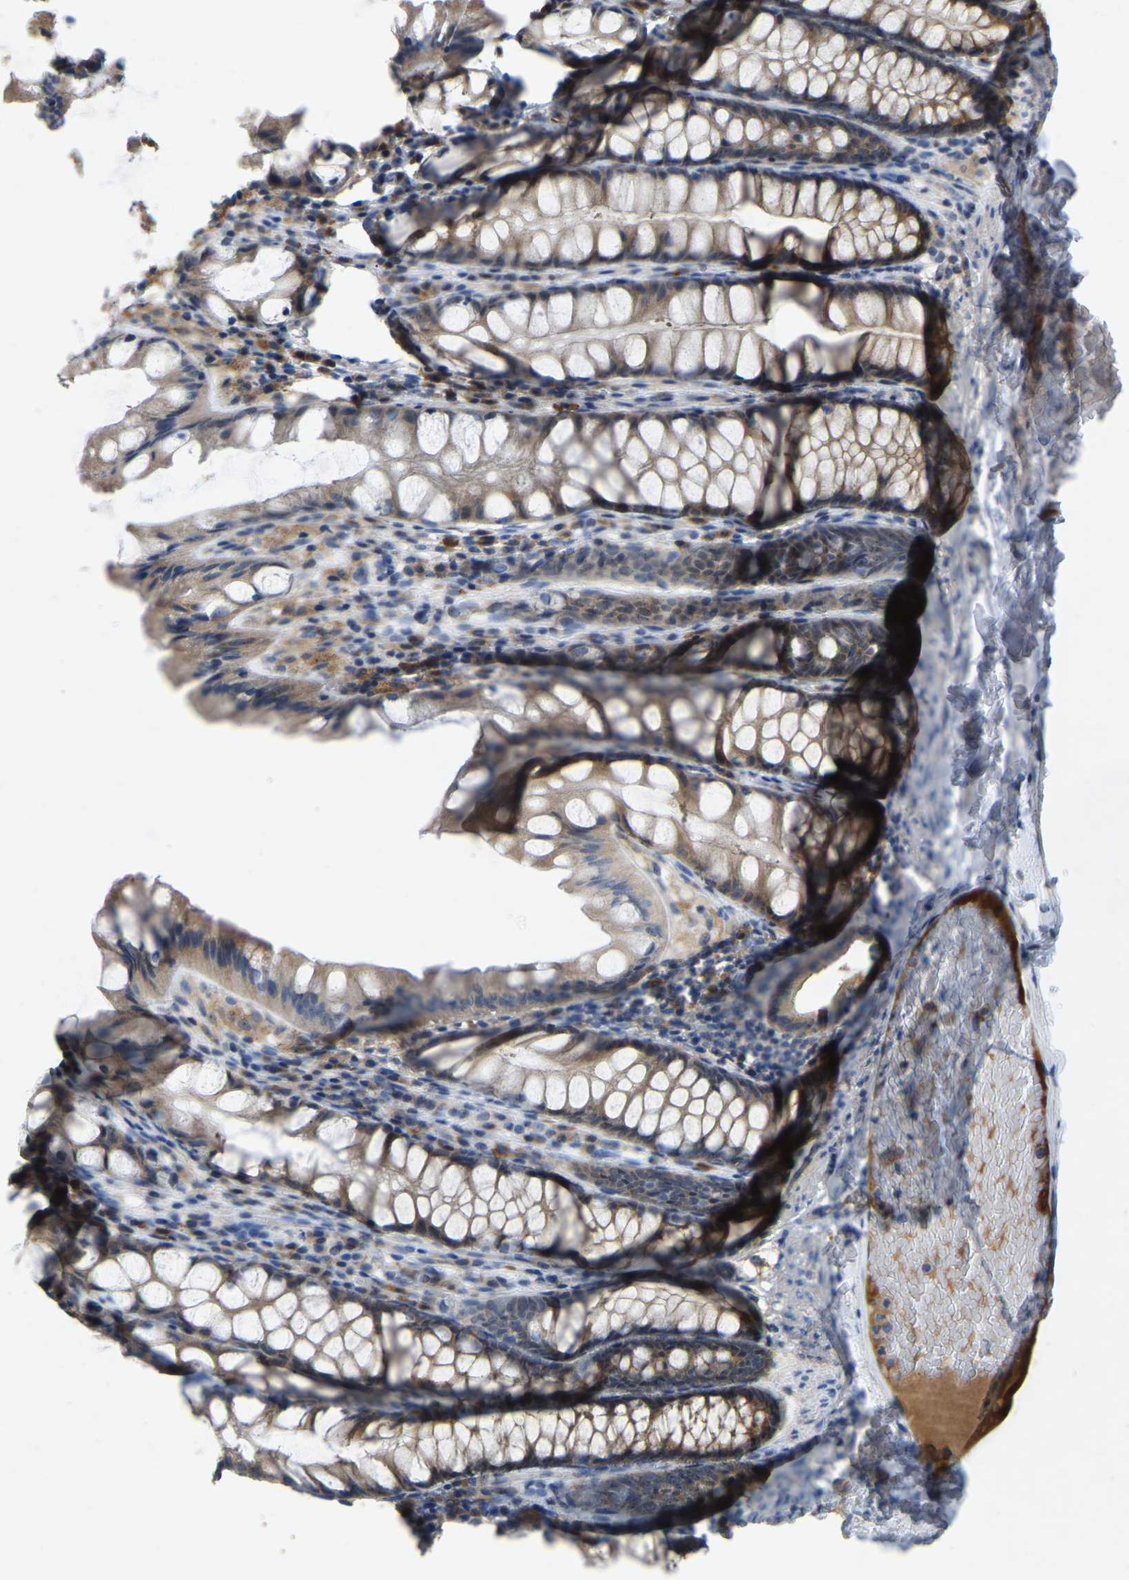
{"staining": {"intensity": "weak", "quantity": ">75%", "location": "cytoplasmic/membranous"}, "tissue": "colon", "cell_type": "Endothelial cells", "image_type": "normal", "snomed": [{"axis": "morphology", "description": "Normal tissue, NOS"}, {"axis": "topography", "description": "Colon"}], "caption": "Endothelial cells reveal weak cytoplasmic/membranous positivity in about >75% of cells in unremarkable colon. The protein is stained brown, and the nuclei are stained in blue (DAB IHC with brightfield microscopy, high magnification).", "gene": "FHIT", "patient": {"sex": "male", "age": 47}}